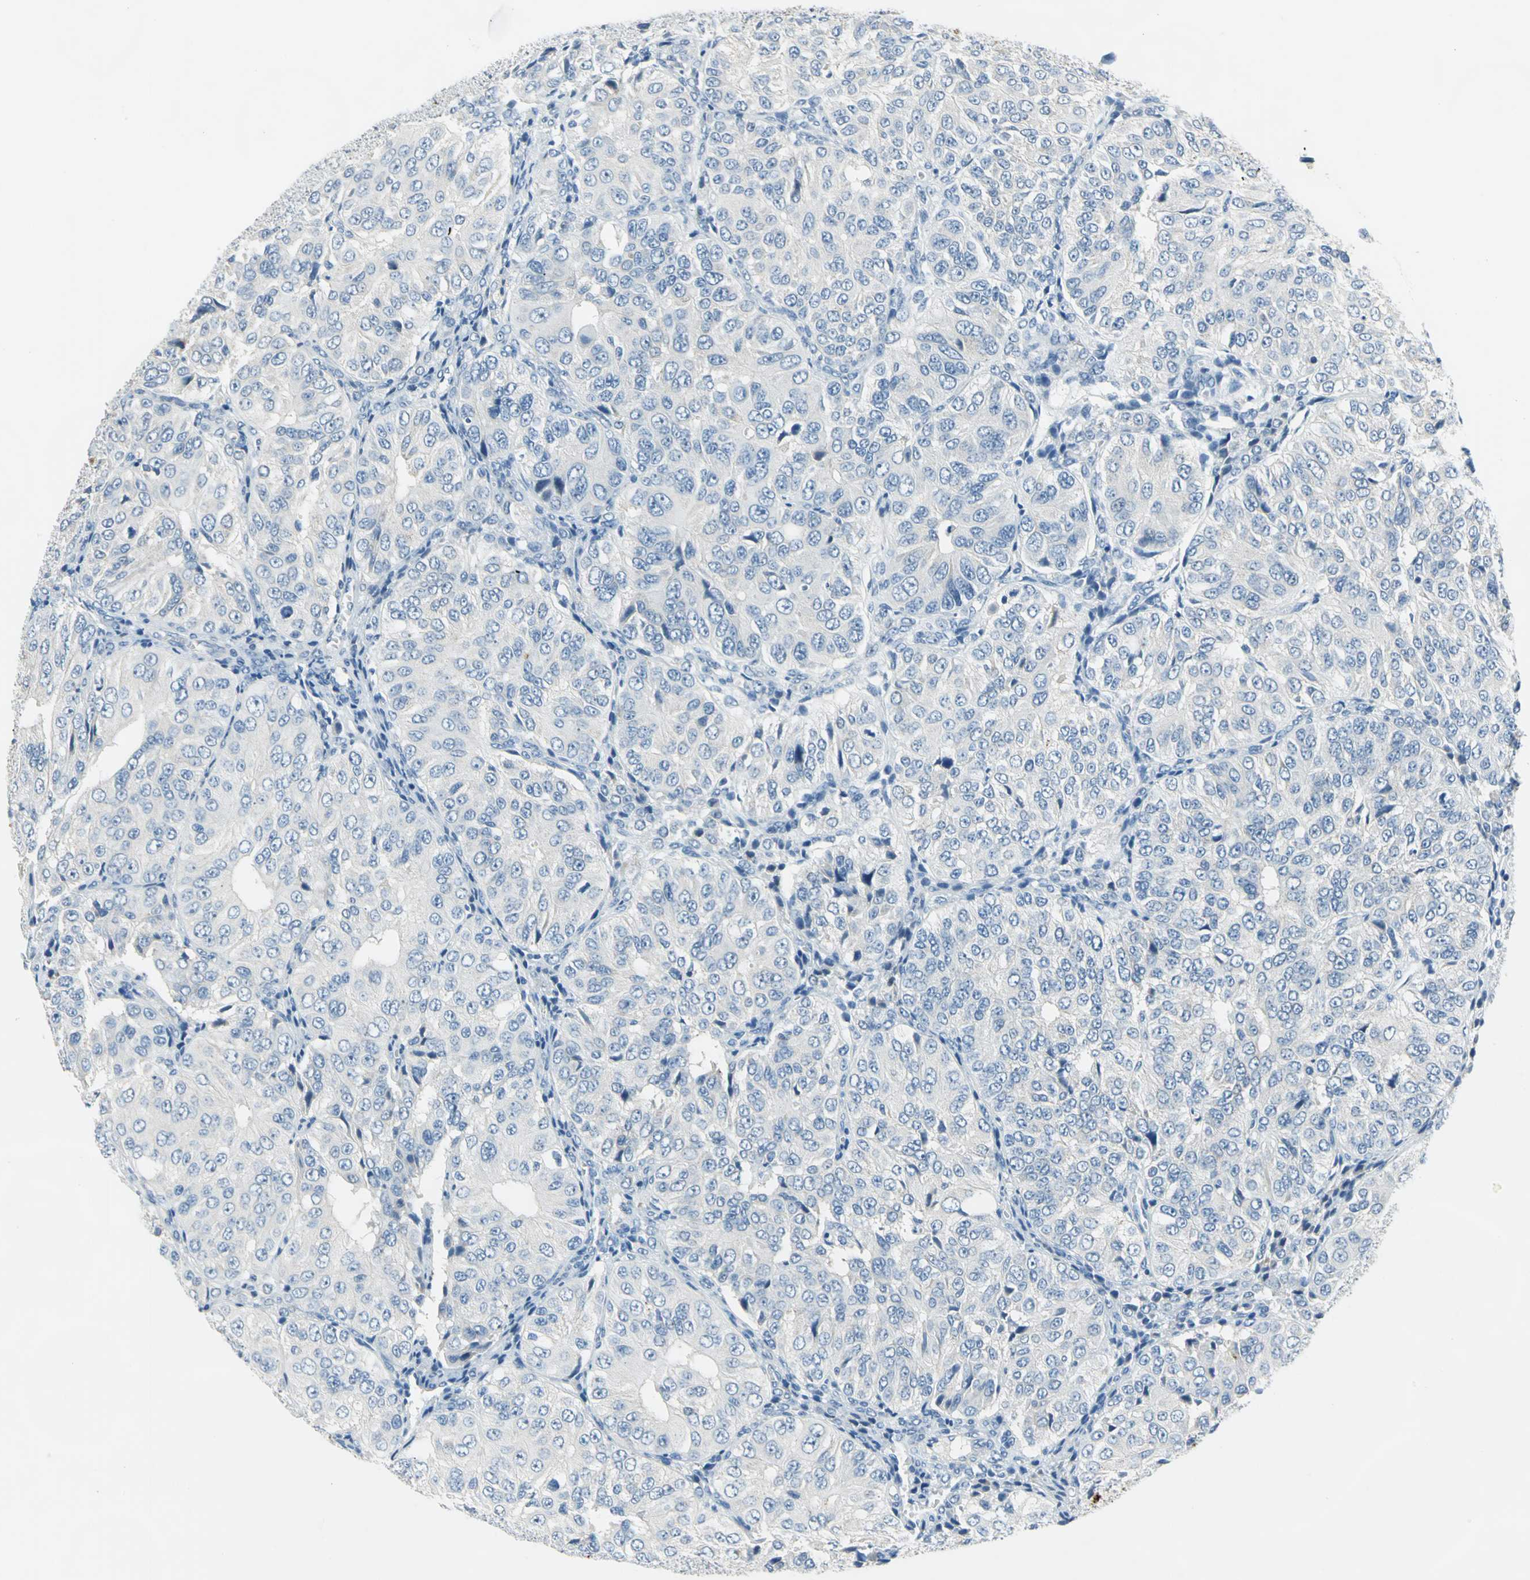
{"staining": {"intensity": "negative", "quantity": "none", "location": "none"}, "tissue": "ovarian cancer", "cell_type": "Tumor cells", "image_type": "cancer", "snomed": [{"axis": "morphology", "description": "Carcinoma, endometroid"}, {"axis": "topography", "description": "Ovary"}], "caption": "The immunohistochemistry photomicrograph has no significant positivity in tumor cells of ovarian cancer (endometroid carcinoma) tissue. (Stains: DAB (3,3'-diaminobenzidine) immunohistochemistry with hematoxylin counter stain, Microscopy: brightfield microscopy at high magnification).", "gene": "MUC4", "patient": {"sex": "female", "age": 51}}